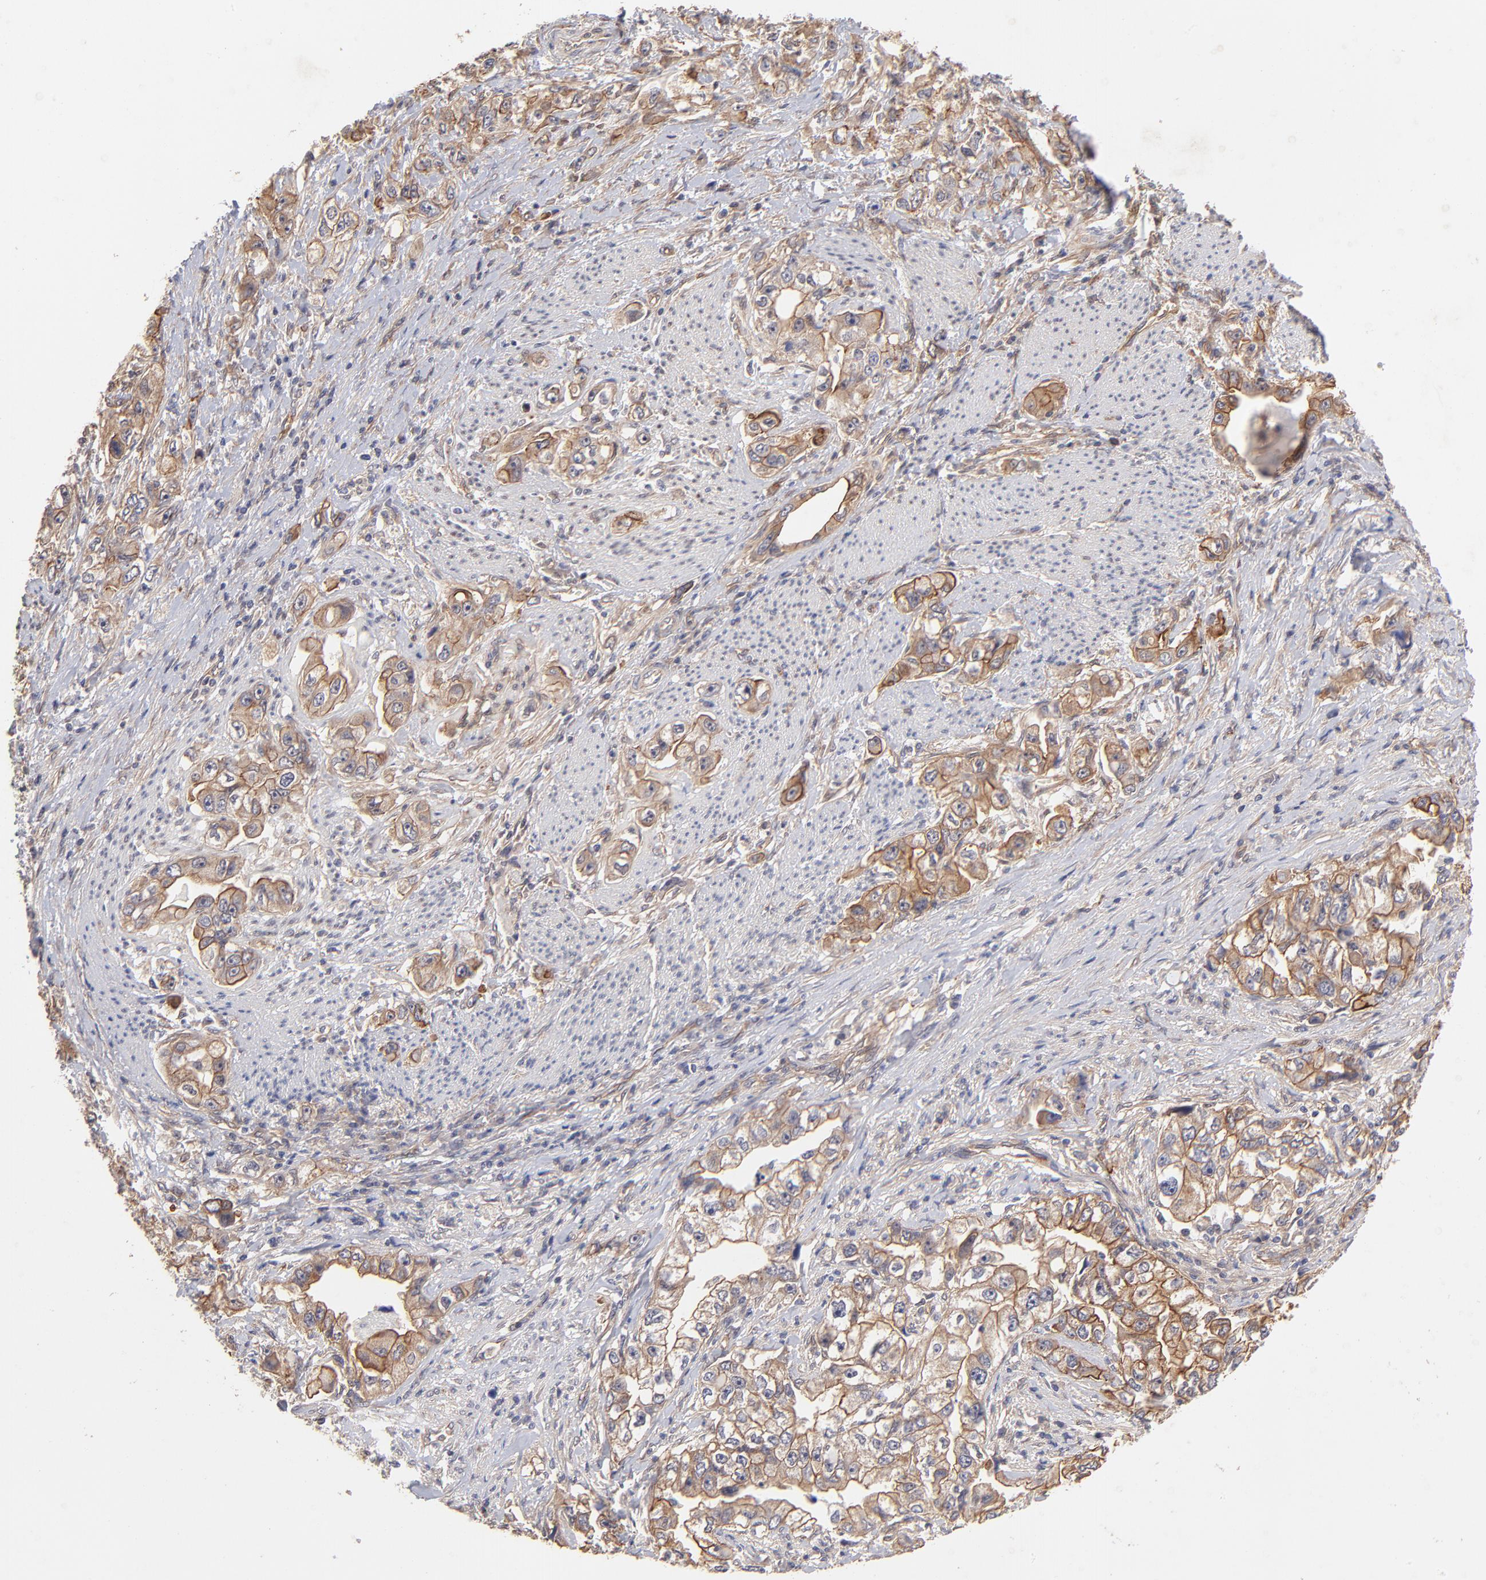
{"staining": {"intensity": "strong", "quantity": ">75%", "location": "cytoplasmic/membranous"}, "tissue": "stomach cancer", "cell_type": "Tumor cells", "image_type": "cancer", "snomed": [{"axis": "morphology", "description": "Adenocarcinoma, NOS"}, {"axis": "topography", "description": "Stomach, lower"}], "caption": "Stomach cancer (adenocarcinoma) stained with immunohistochemistry (IHC) reveals strong cytoplasmic/membranous expression in about >75% of tumor cells. (DAB (3,3'-diaminobenzidine) IHC with brightfield microscopy, high magnification).", "gene": "STAP2", "patient": {"sex": "female", "age": 93}}